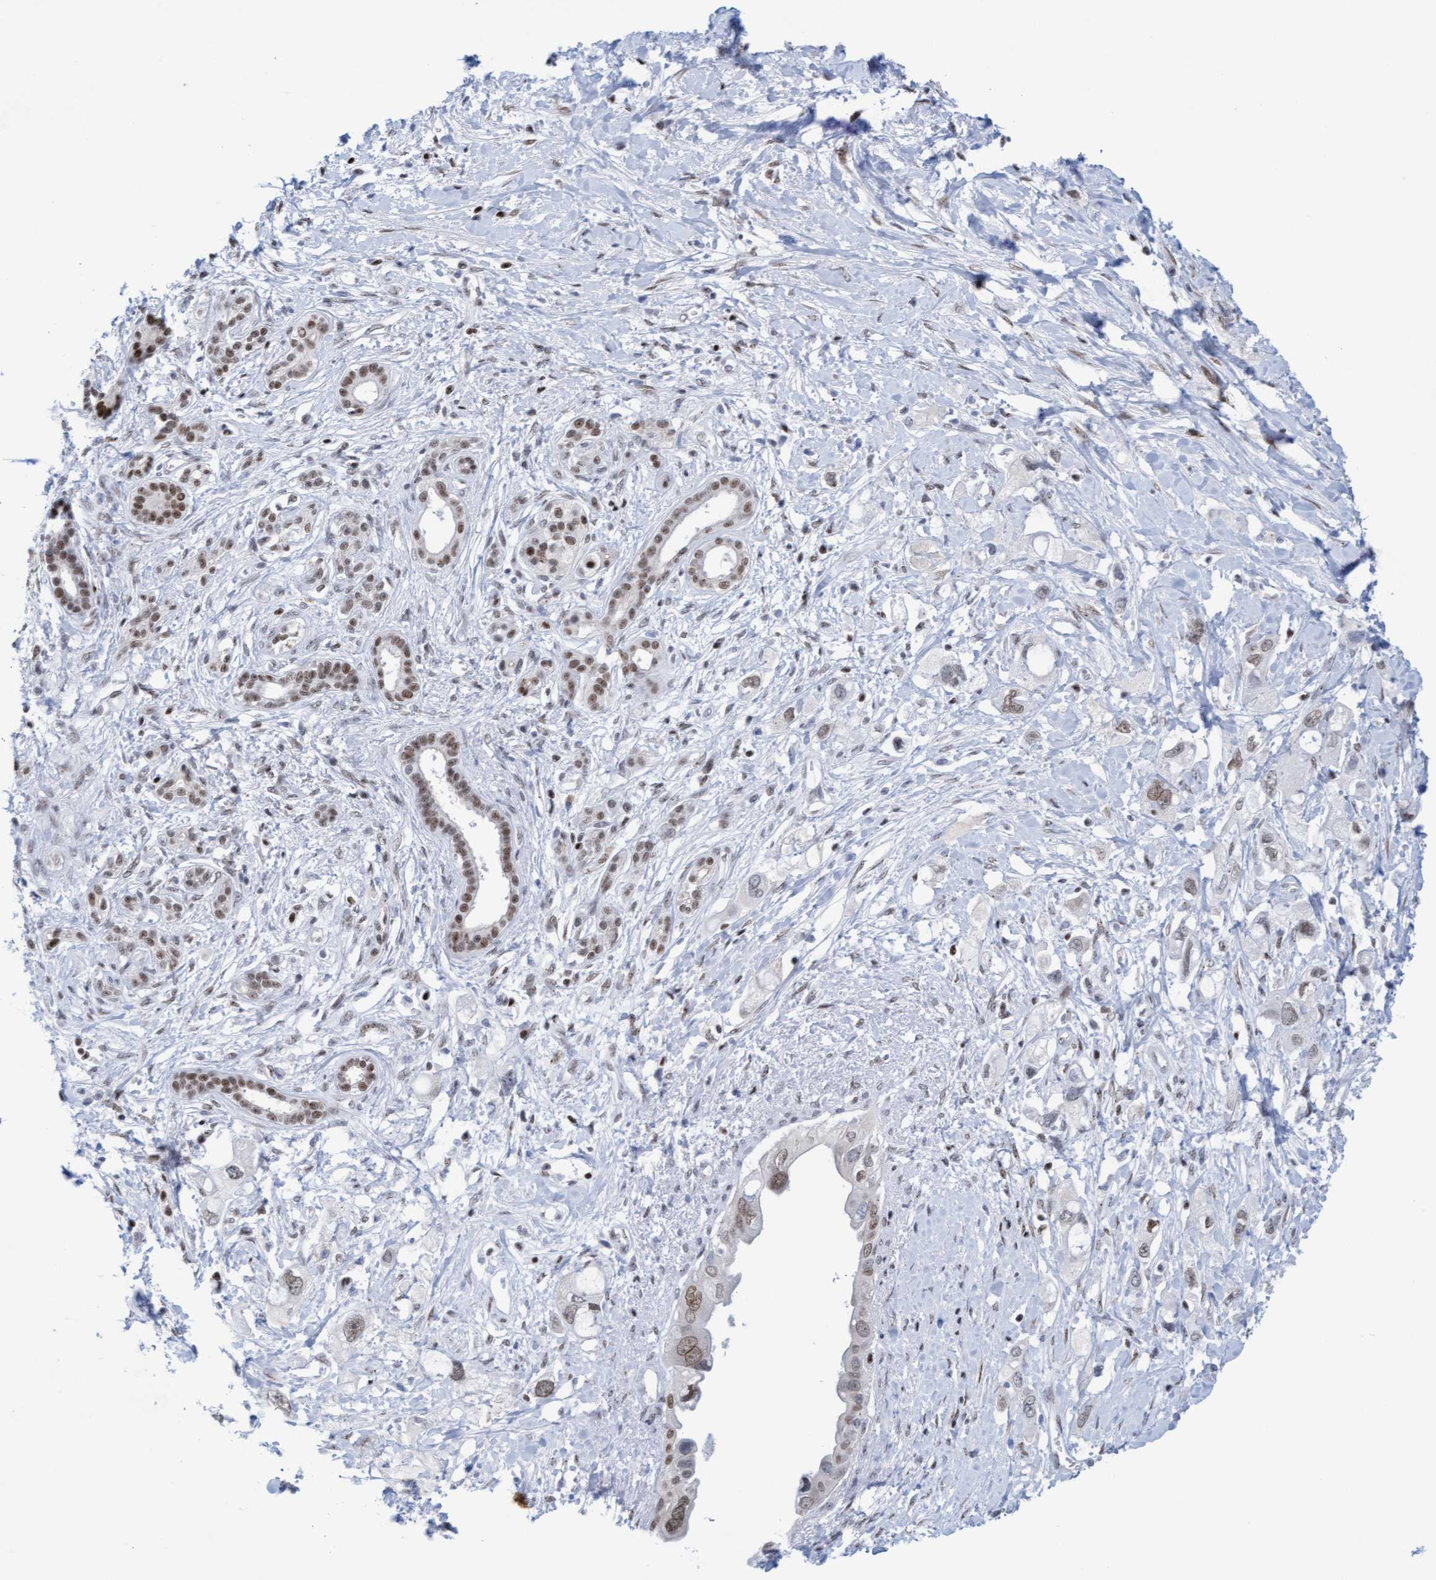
{"staining": {"intensity": "moderate", "quantity": "<25%", "location": "nuclear"}, "tissue": "pancreatic cancer", "cell_type": "Tumor cells", "image_type": "cancer", "snomed": [{"axis": "morphology", "description": "Adenocarcinoma, NOS"}, {"axis": "topography", "description": "Pancreas"}], "caption": "Protein expression analysis of human pancreatic cancer (adenocarcinoma) reveals moderate nuclear positivity in approximately <25% of tumor cells.", "gene": "GLRX2", "patient": {"sex": "female", "age": 56}}